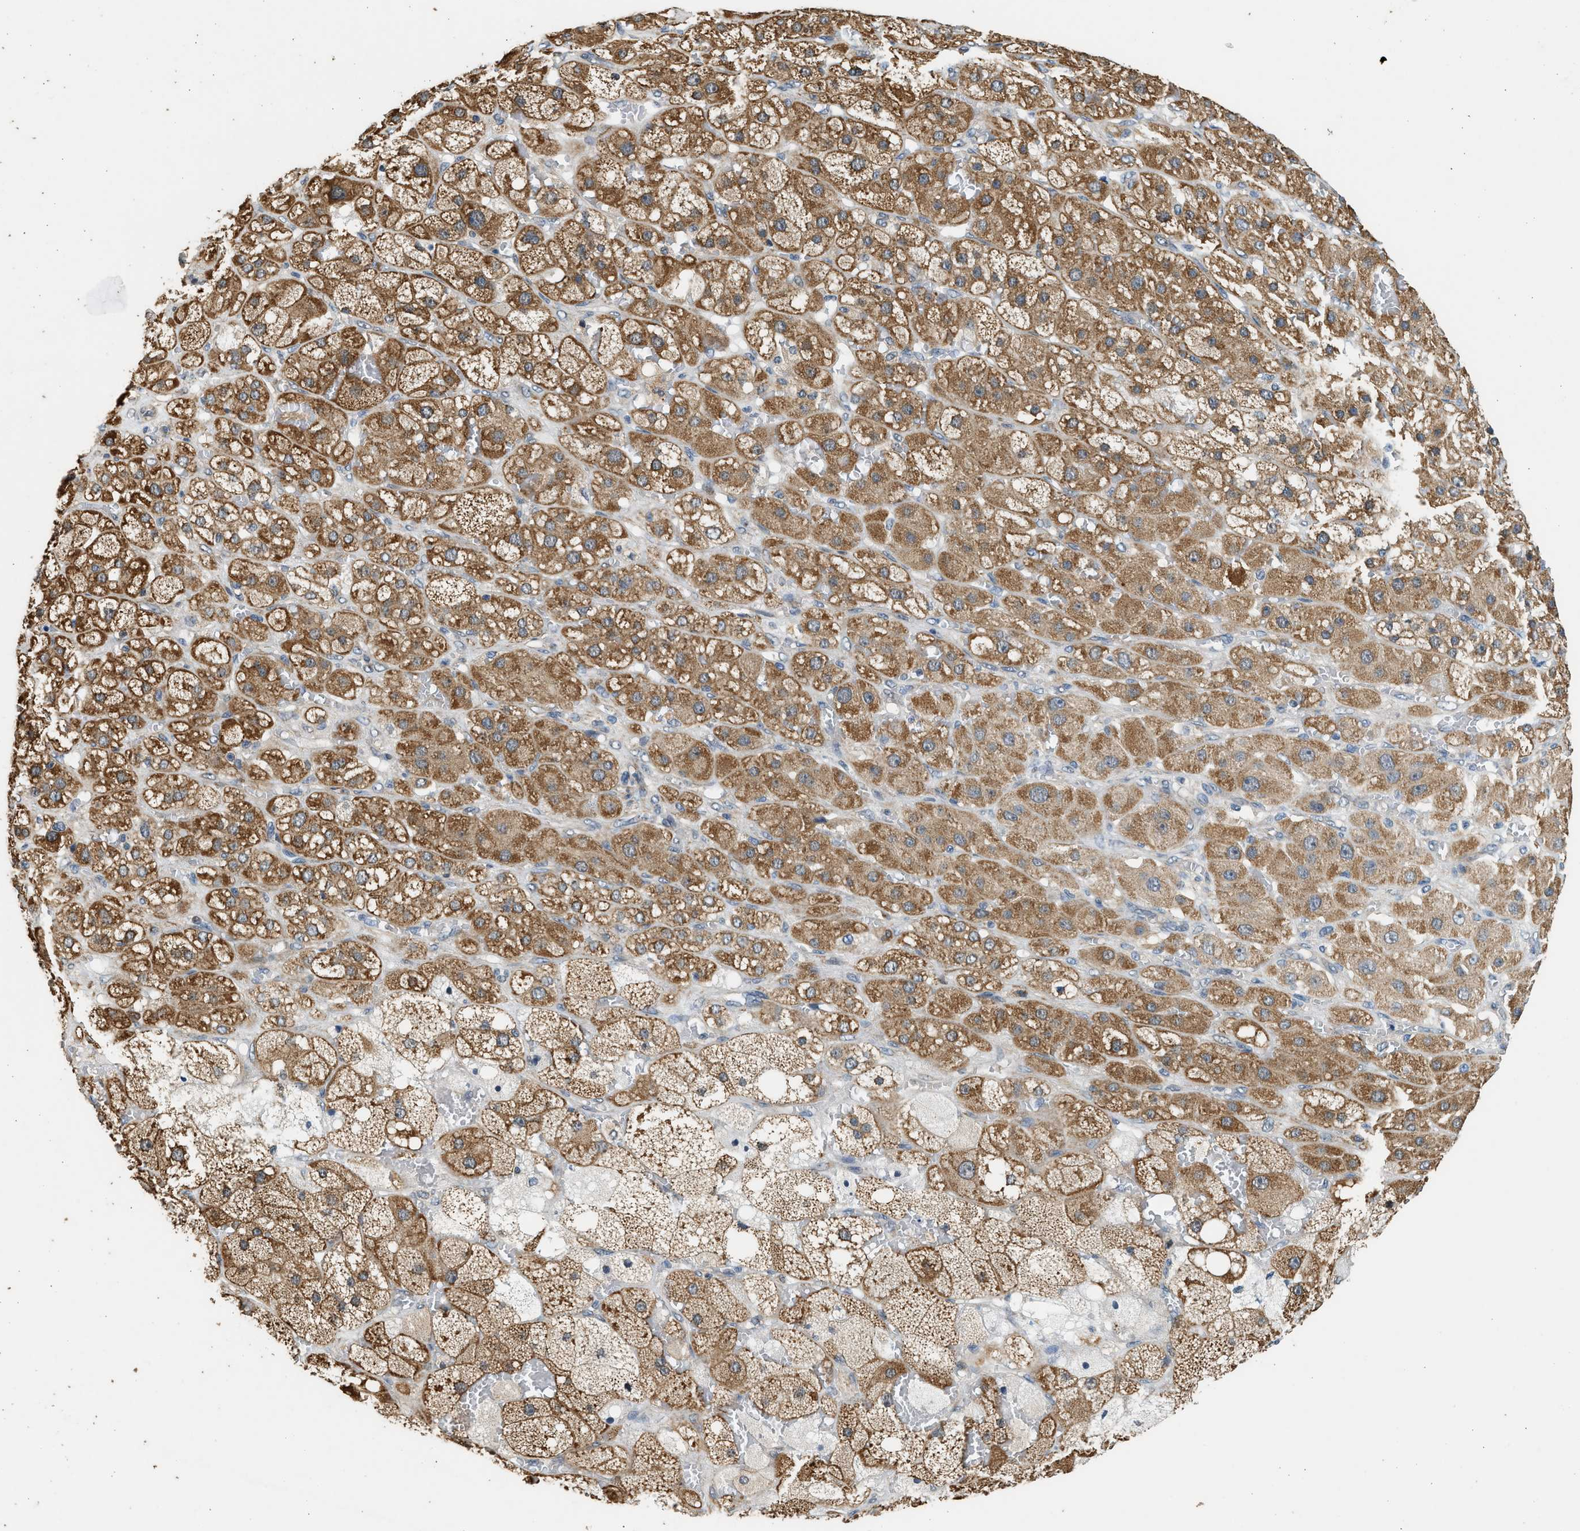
{"staining": {"intensity": "moderate", "quantity": ">75%", "location": "cytoplasmic/membranous"}, "tissue": "adrenal gland", "cell_type": "Glandular cells", "image_type": "normal", "snomed": [{"axis": "morphology", "description": "Normal tissue, NOS"}, {"axis": "topography", "description": "Adrenal gland"}], "caption": "An immunohistochemistry (IHC) micrograph of benign tissue is shown. Protein staining in brown labels moderate cytoplasmic/membranous positivity in adrenal gland within glandular cells. Nuclei are stained in blue.", "gene": "PCLO", "patient": {"sex": "female", "age": 47}}